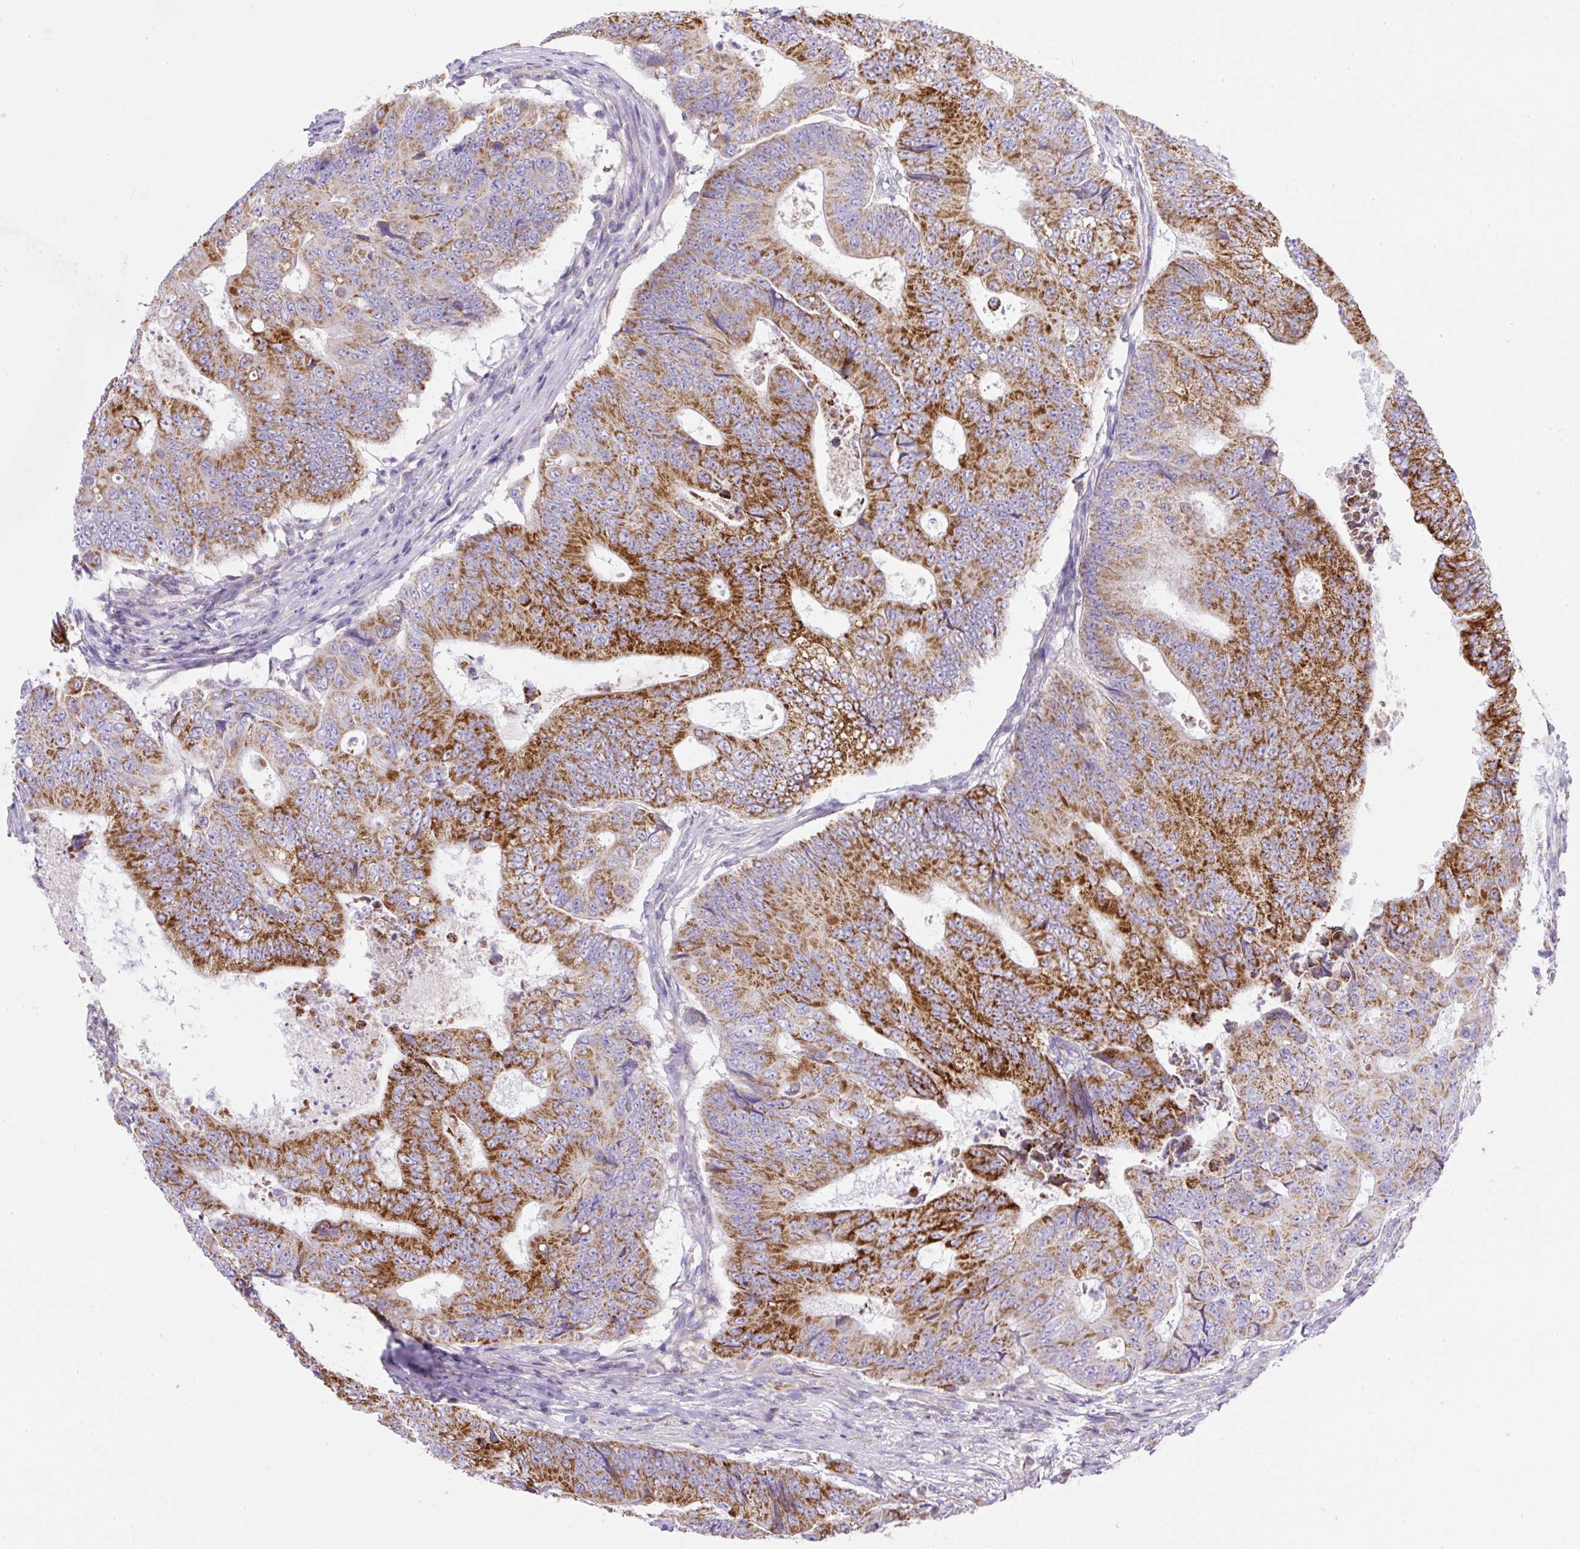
{"staining": {"intensity": "strong", "quantity": "25%-75%", "location": "cytoplasmic/membranous"}, "tissue": "colorectal cancer", "cell_type": "Tumor cells", "image_type": "cancer", "snomed": [{"axis": "morphology", "description": "Adenocarcinoma, NOS"}, {"axis": "topography", "description": "Colon"}], "caption": "Immunohistochemical staining of colorectal cancer reveals strong cytoplasmic/membranous protein staining in about 25%-75% of tumor cells.", "gene": "NF1", "patient": {"sex": "female", "age": 48}}